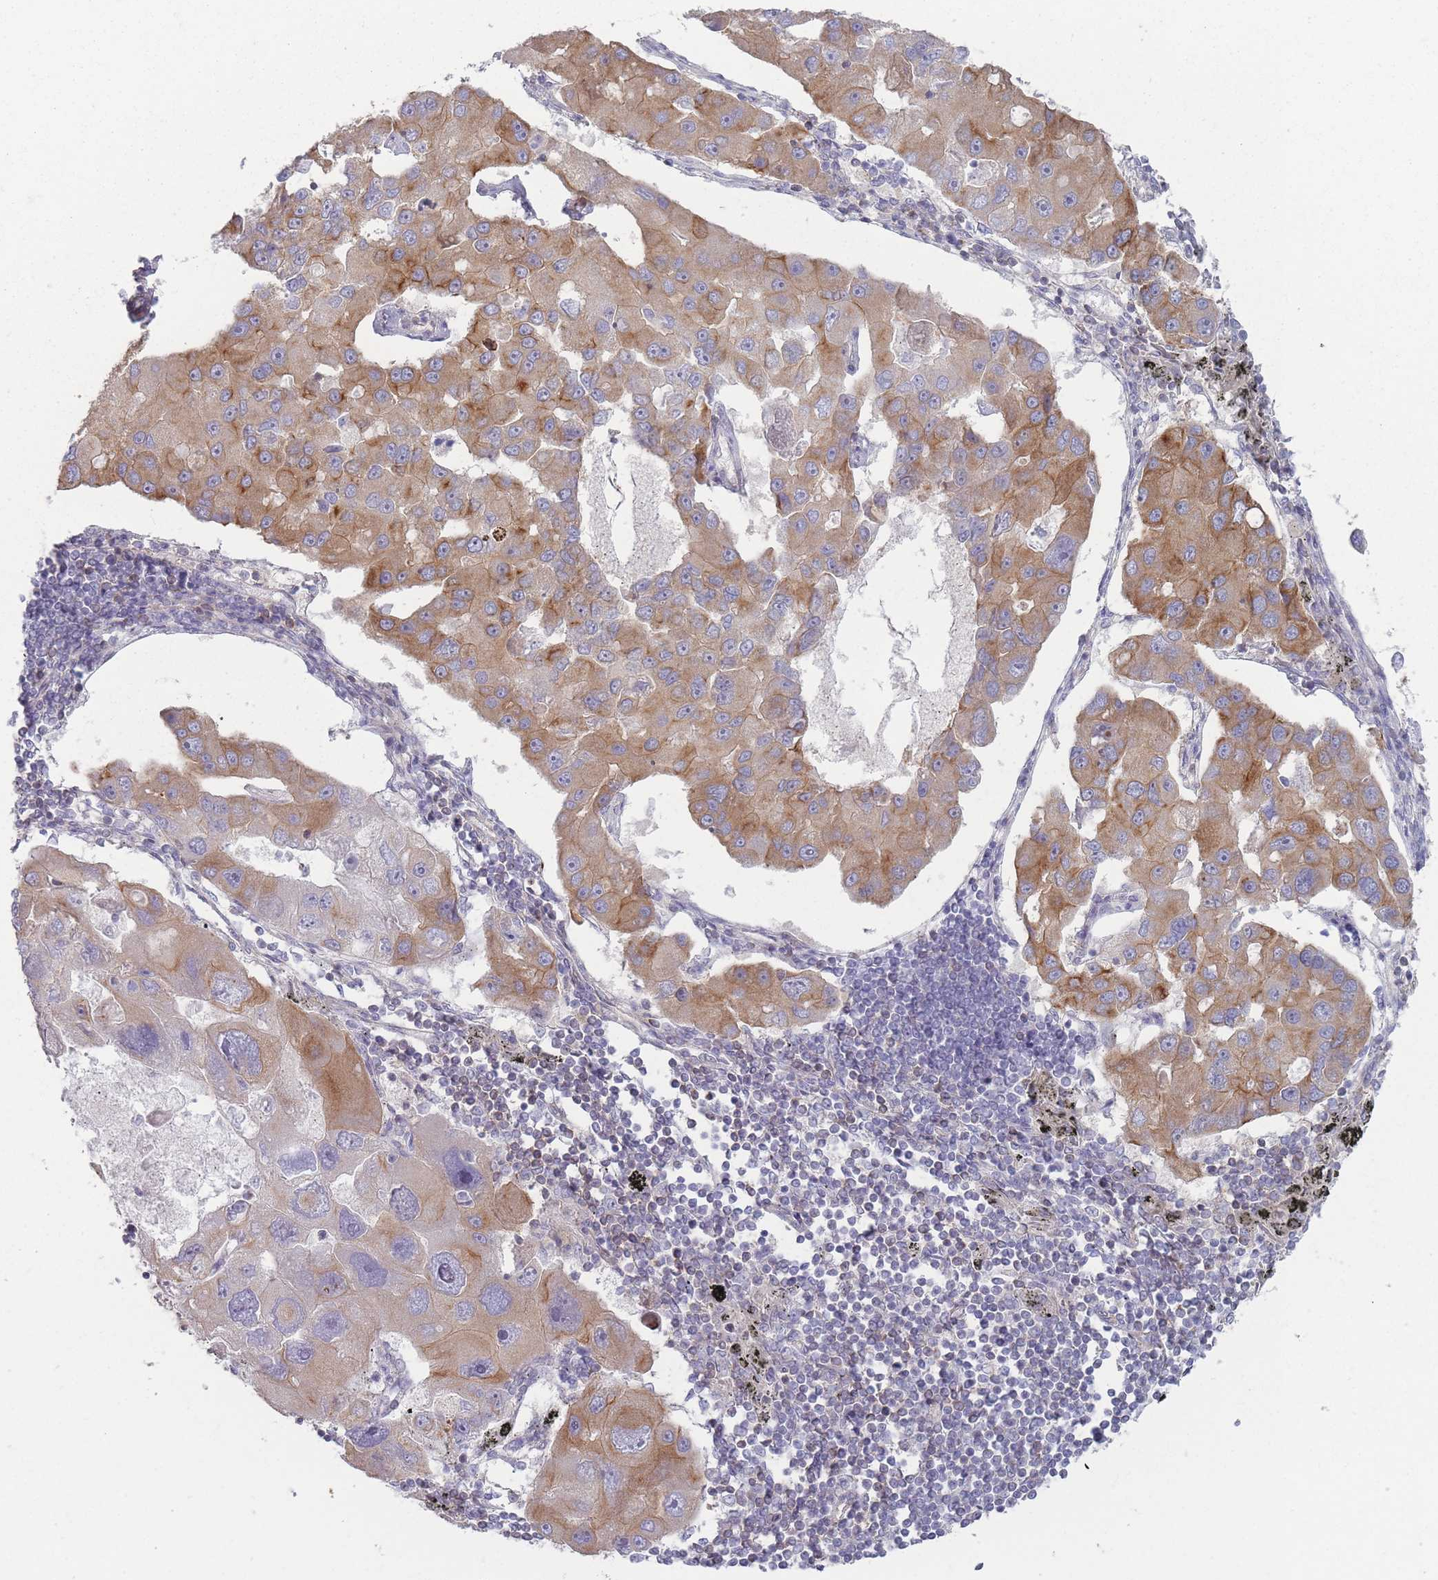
{"staining": {"intensity": "moderate", "quantity": "25%-75%", "location": "cytoplasmic/membranous"}, "tissue": "lung cancer", "cell_type": "Tumor cells", "image_type": "cancer", "snomed": [{"axis": "morphology", "description": "Adenocarcinoma, NOS"}, {"axis": "topography", "description": "Lung"}], "caption": "Human adenocarcinoma (lung) stained for a protein (brown) demonstrates moderate cytoplasmic/membranous positive staining in about 25%-75% of tumor cells.", "gene": "HSBP1L1", "patient": {"sex": "female", "age": 54}}